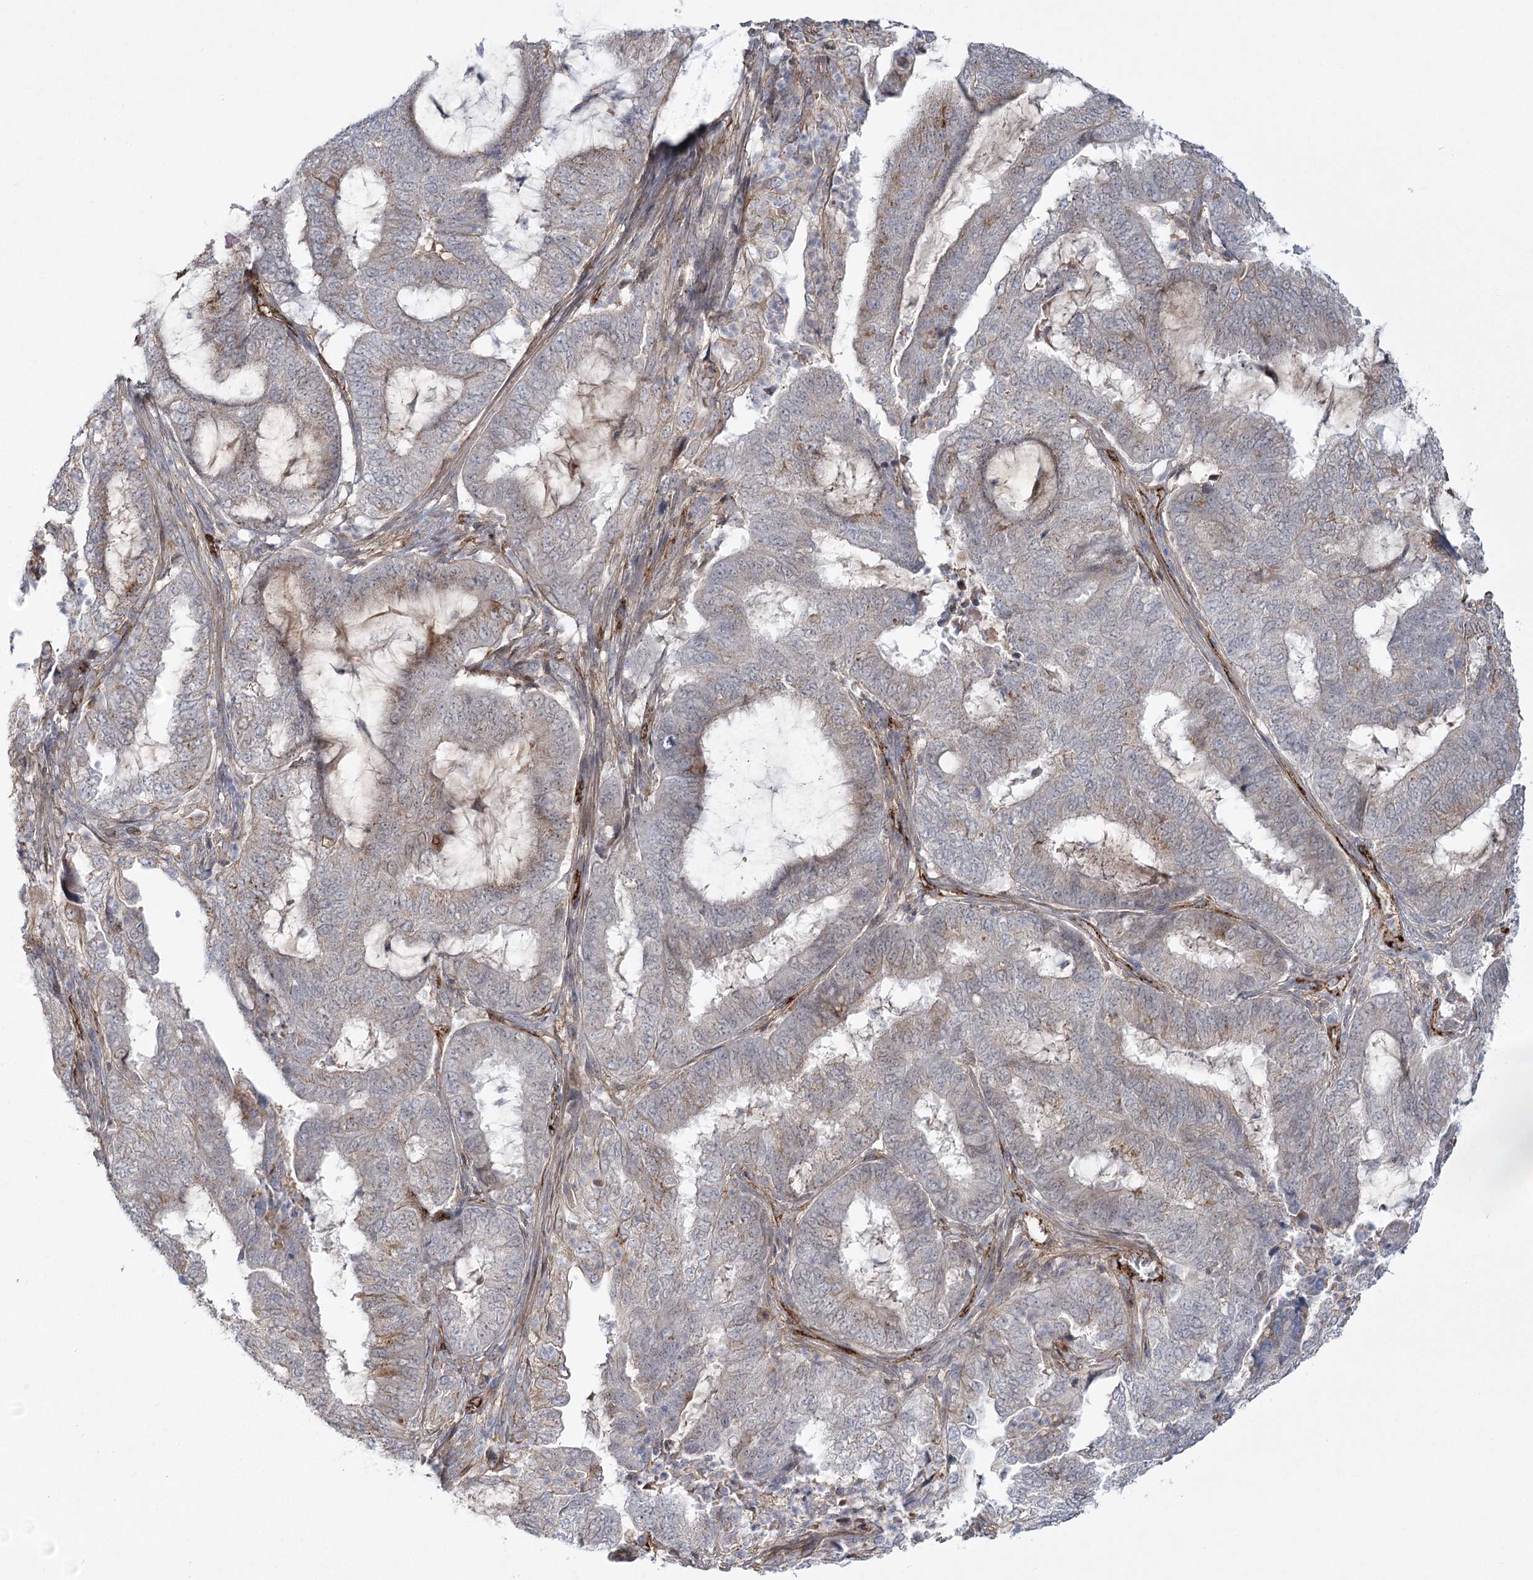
{"staining": {"intensity": "weak", "quantity": "<25%", "location": "cytoplasmic/membranous"}, "tissue": "endometrial cancer", "cell_type": "Tumor cells", "image_type": "cancer", "snomed": [{"axis": "morphology", "description": "Adenocarcinoma, NOS"}, {"axis": "topography", "description": "Endometrium"}], "caption": "This is an IHC photomicrograph of human endometrial adenocarcinoma. There is no staining in tumor cells.", "gene": "KBTBD4", "patient": {"sex": "female", "age": 51}}